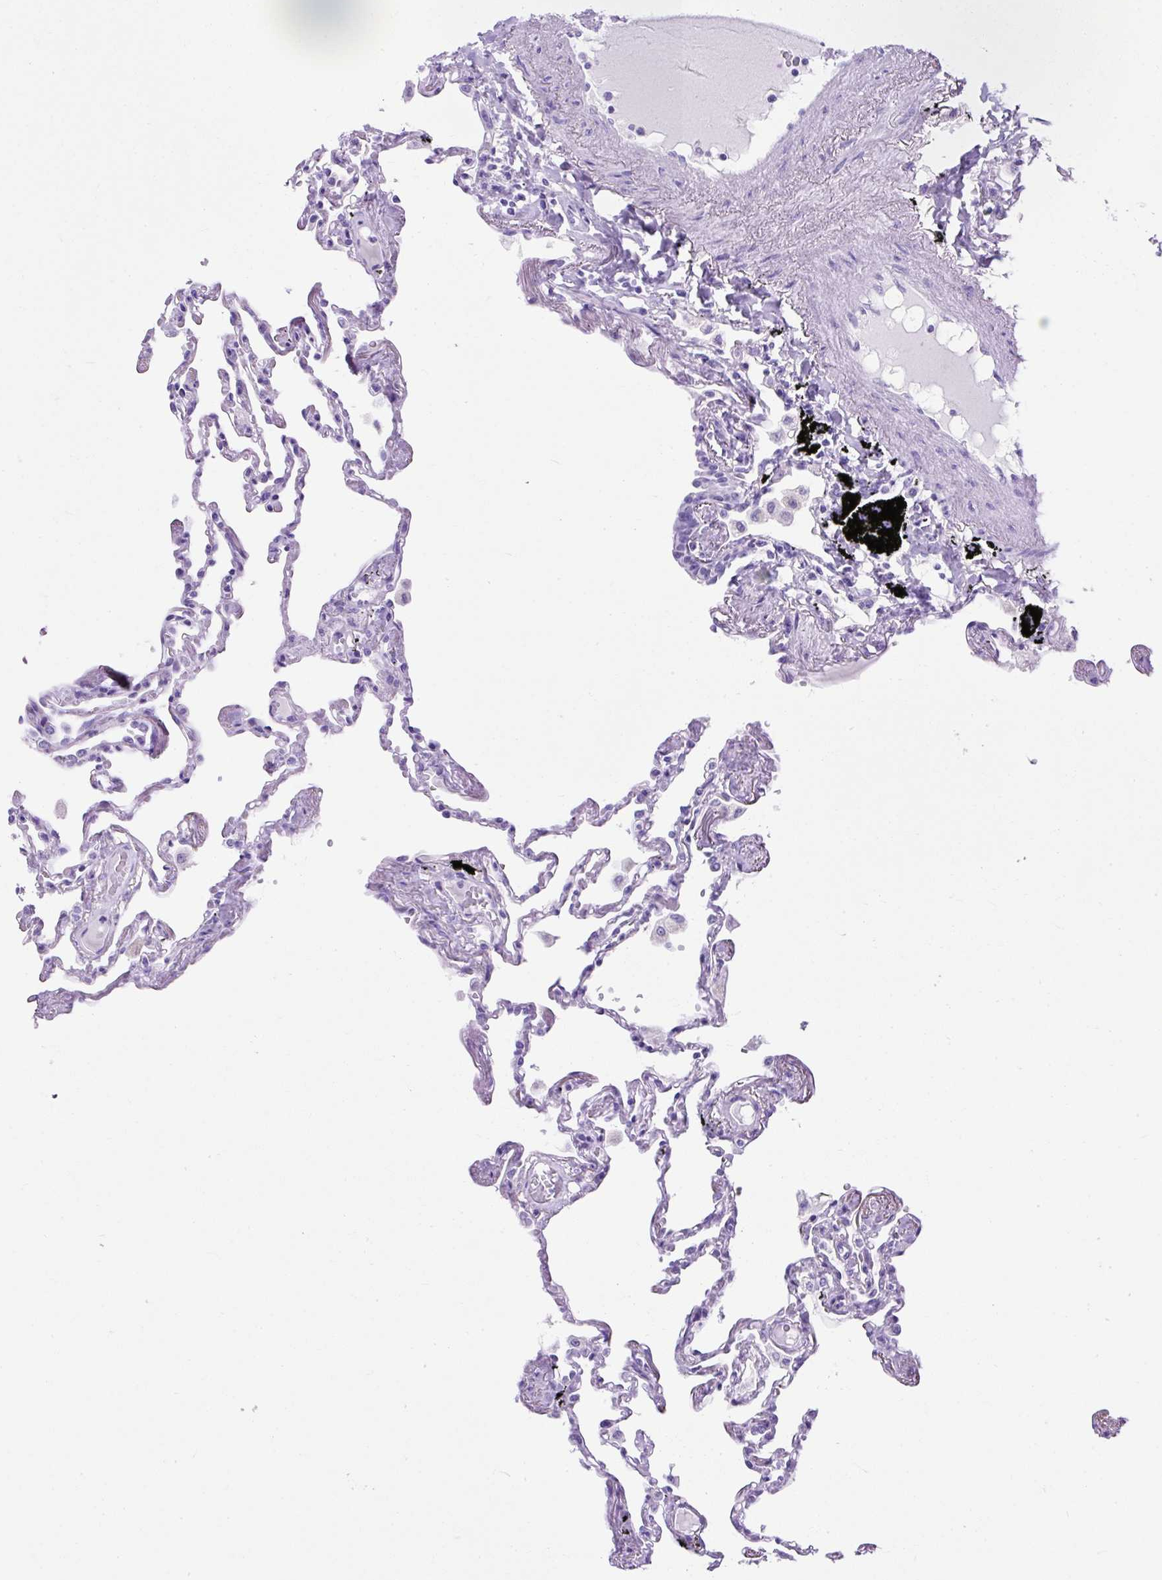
{"staining": {"intensity": "negative", "quantity": "none", "location": "none"}, "tissue": "lung", "cell_type": "Alveolar cells", "image_type": "normal", "snomed": [{"axis": "morphology", "description": "Normal tissue, NOS"}, {"axis": "topography", "description": "Lung"}], "caption": "High magnification brightfield microscopy of normal lung stained with DAB (brown) and counterstained with hematoxylin (blue): alveolar cells show no significant expression. (DAB immunohistochemistry, high magnification).", "gene": "KRT12", "patient": {"sex": "female", "age": 67}}